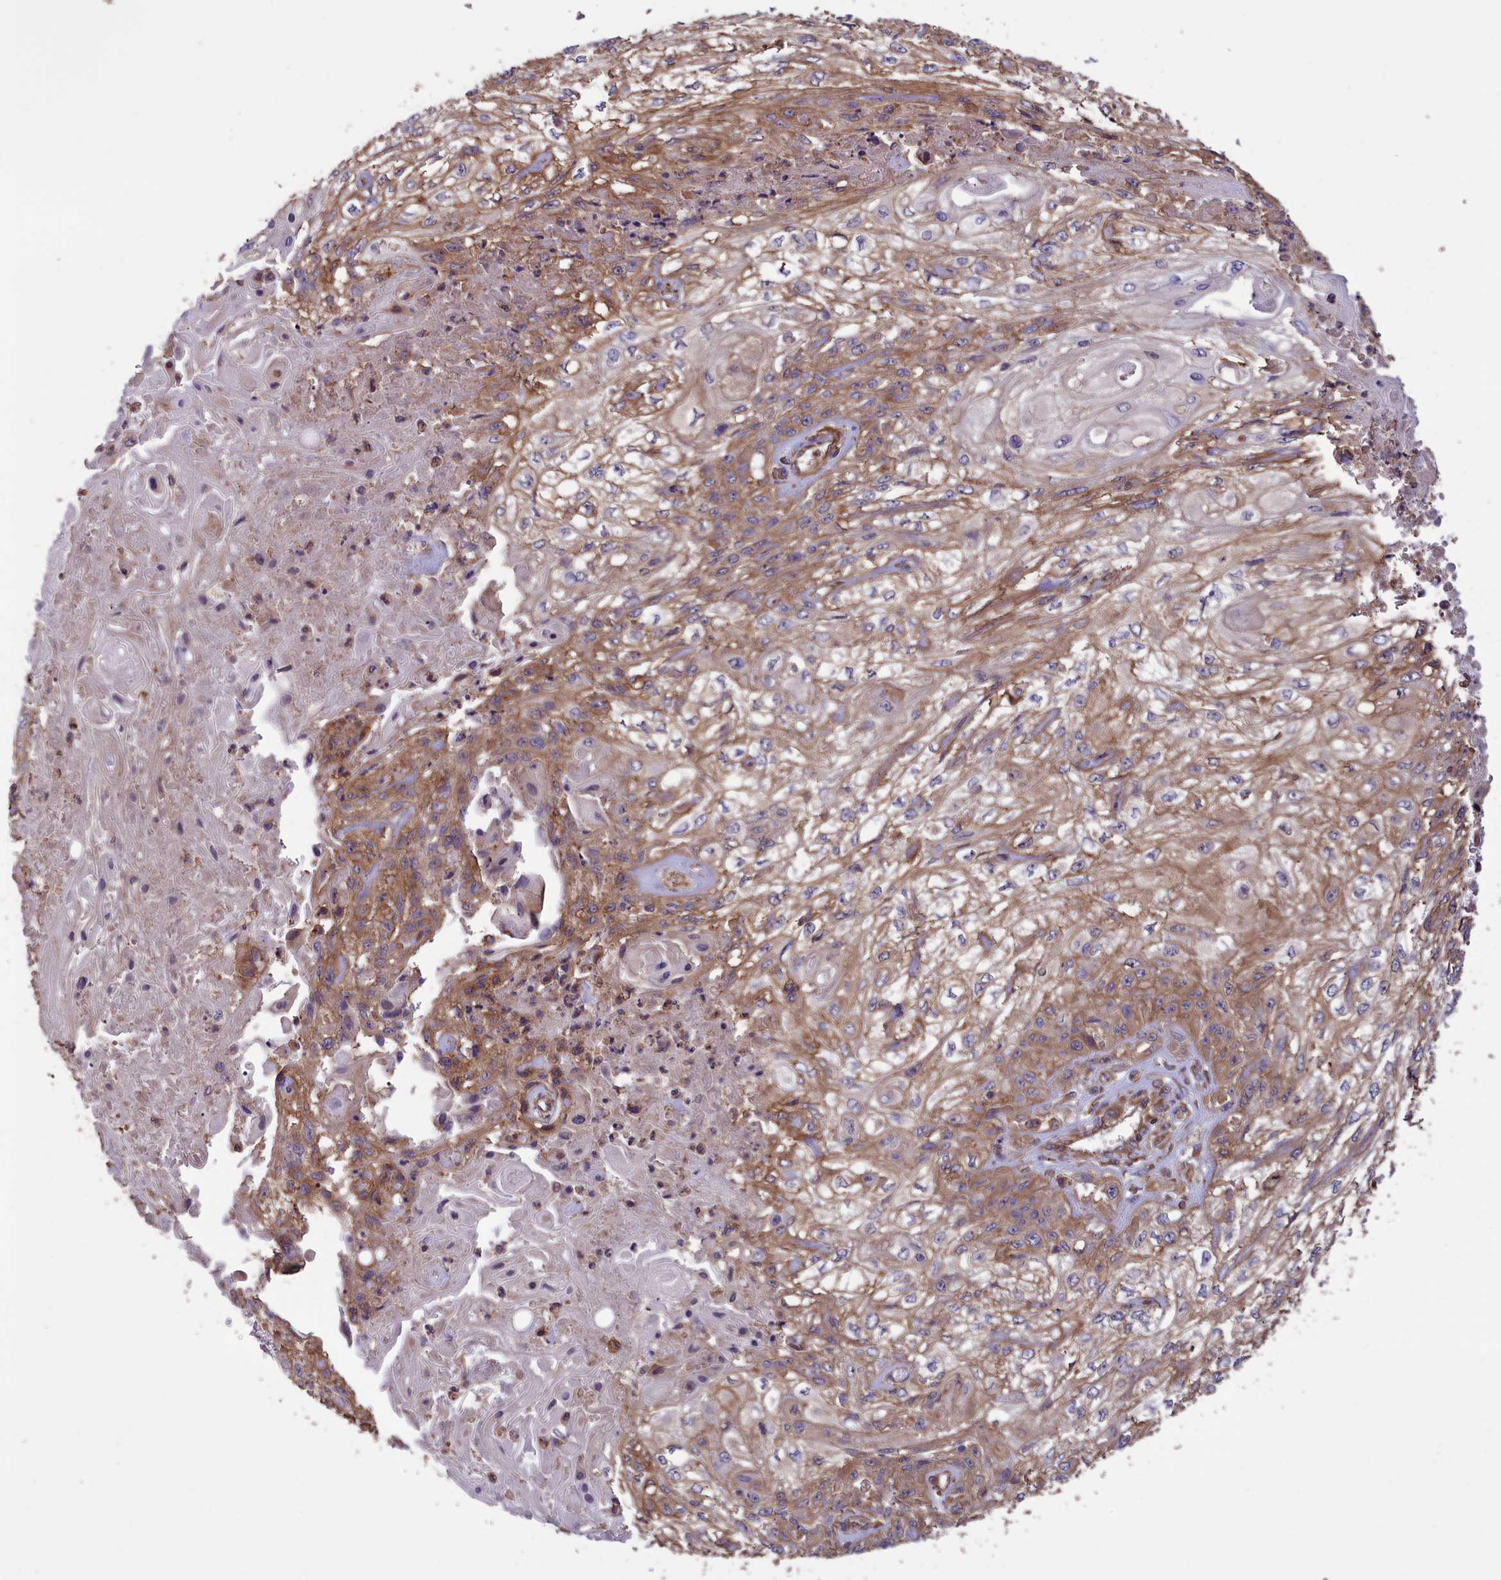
{"staining": {"intensity": "moderate", "quantity": "25%-75%", "location": "cytoplasmic/membranous"}, "tissue": "skin cancer", "cell_type": "Tumor cells", "image_type": "cancer", "snomed": [{"axis": "morphology", "description": "Squamous cell carcinoma, NOS"}, {"axis": "morphology", "description": "Squamous cell carcinoma, metastatic, NOS"}, {"axis": "topography", "description": "Skin"}, {"axis": "topography", "description": "Lymph node"}], "caption": "This image exhibits metastatic squamous cell carcinoma (skin) stained with immunohistochemistry (IHC) to label a protein in brown. The cytoplasmic/membranous of tumor cells show moderate positivity for the protein. Nuclei are counter-stained blue.", "gene": "DAPK3", "patient": {"sex": "male", "age": 75}}